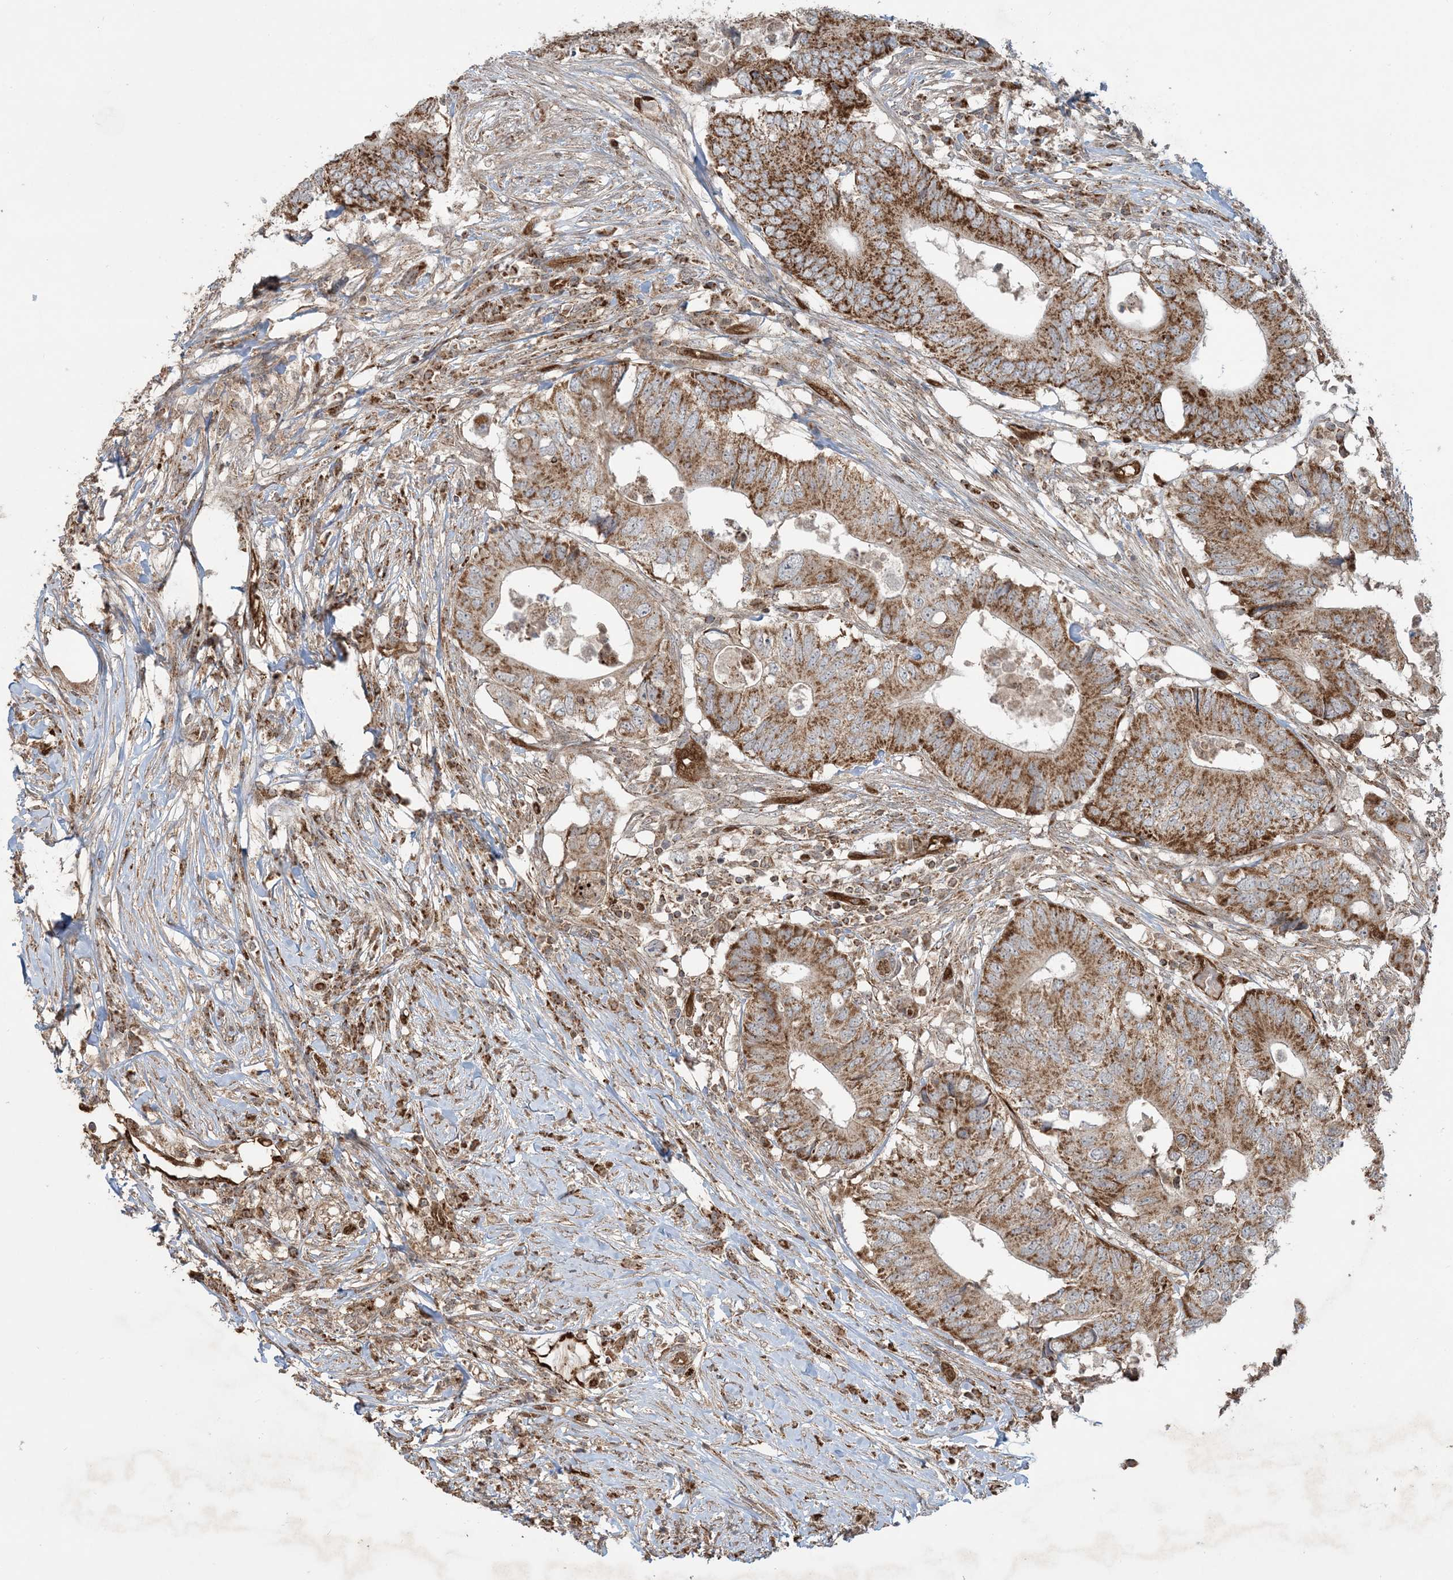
{"staining": {"intensity": "moderate", "quantity": ">75%", "location": "cytoplasmic/membranous"}, "tissue": "colorectal cancer", "cell_type": "Tumor cells", "image_type": "cancer", "snomed": [{"axis": "morphology", "description": "Adenocarcinoma, NOS"}, {"axis": "topography", "description": "Colon"}], "caption": "The photomicrograph shows a brown stain indicating the presence of a protein in the cytoplasmic/membranous of tumor cells in adenocarcinoma (colorectal). (DAB IHC, brown staining for protein, blue staining for nuclei).", "gene": "PPM1F", "patient": {"sex": "male", "age": 71}}